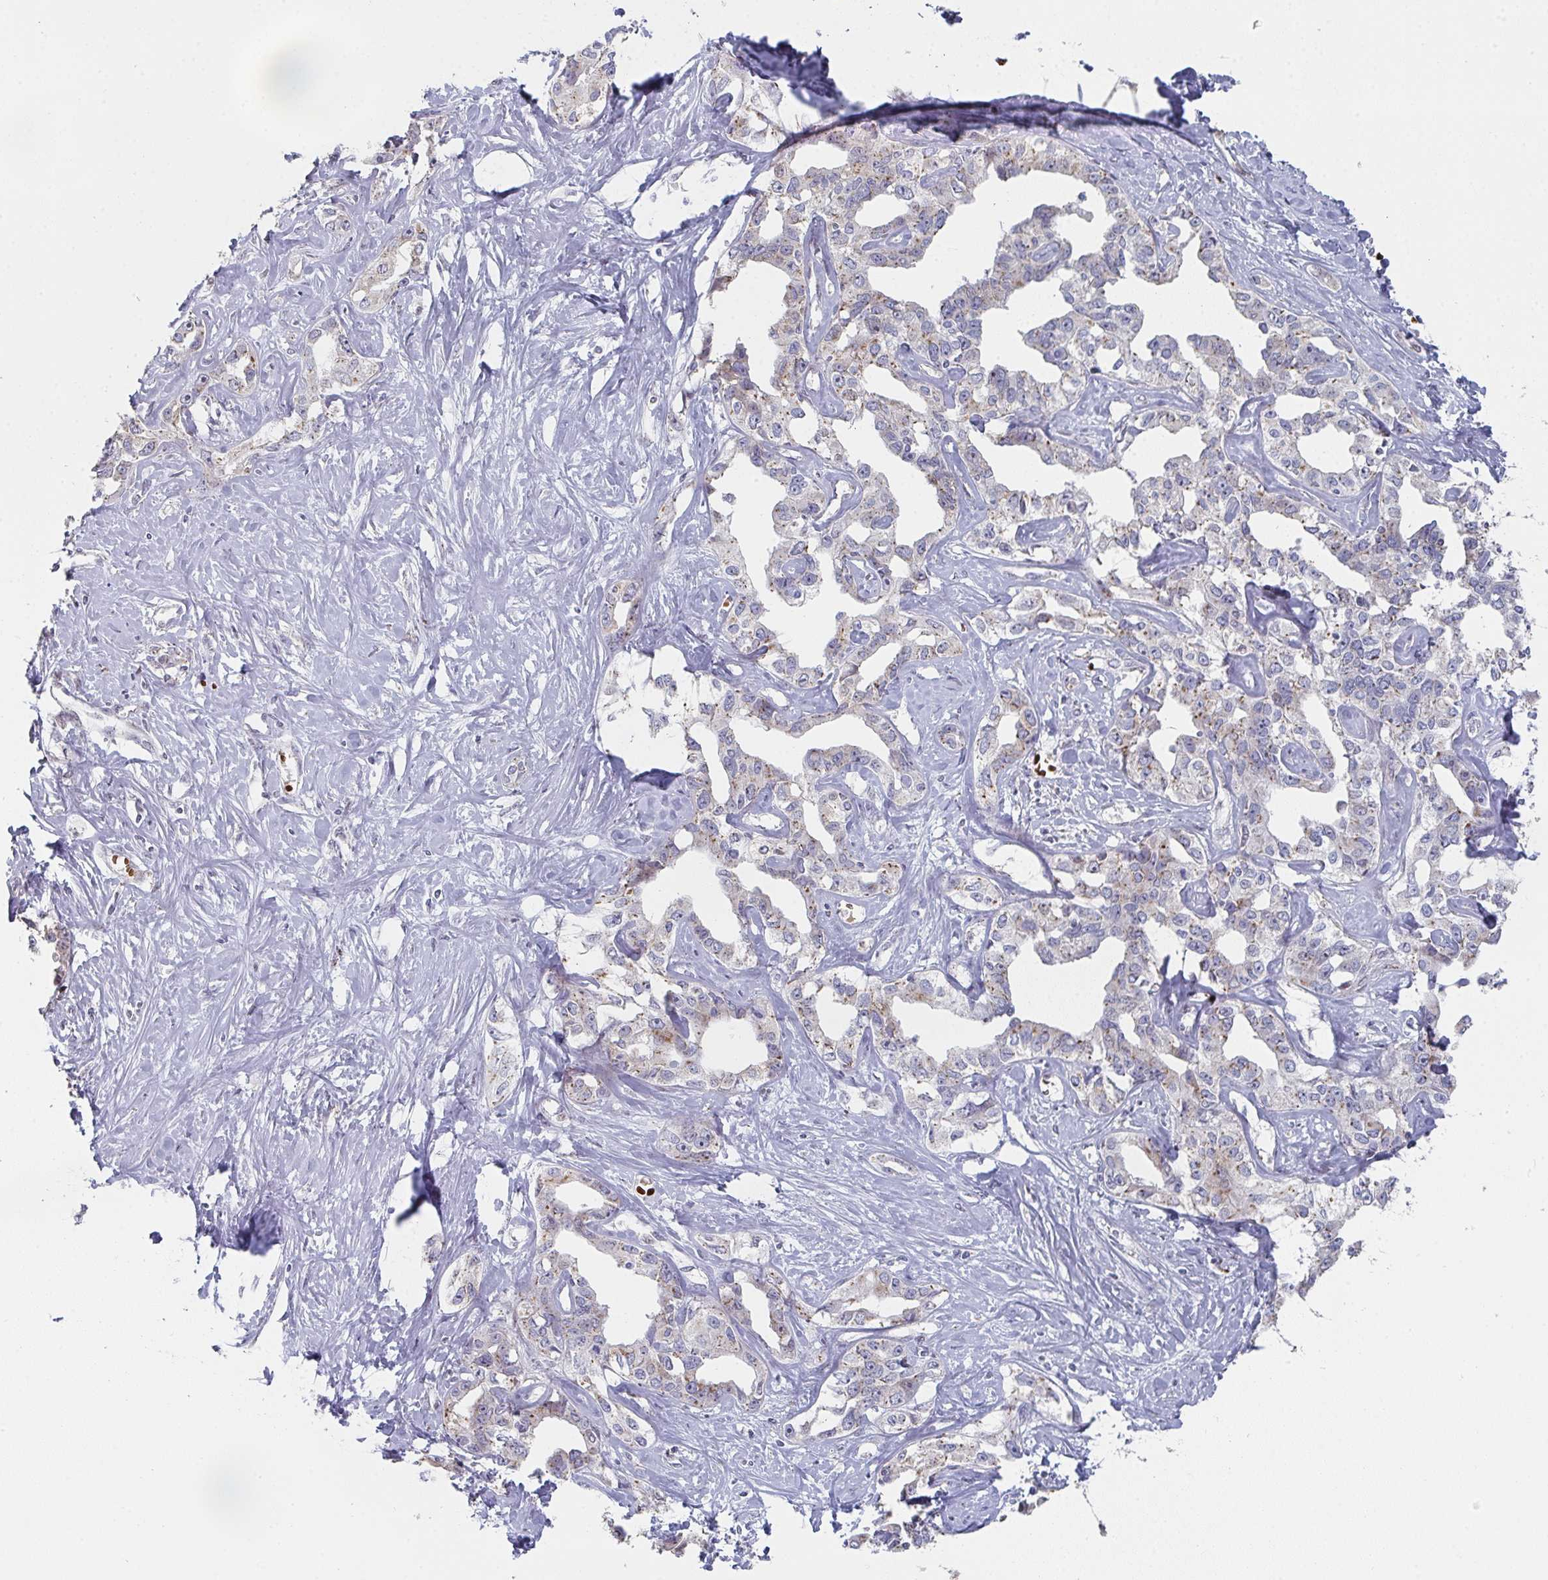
{"staining": {"intensity": "moderate", "quantity": "25%-75%", "location": "cytoplasmic/membranous"}, "tissue": "liver cancer", "cell_type": "Tumor cells", "image_type": "cancer", "snomed": [{"axis": "morphology", "description": "Cholangiocarcinoma"}, {"axis": "topography", "description": "Liver"}], "caption": "Human cholangiocarcinoma (liver) stained for a protein (brown) exhibits moderate cytoplasmic/membranous positive expression in approximately 25%-75% of tumor cells.", "gene": "ZNF526", "patient": {"sex": "male", "age": 59}}